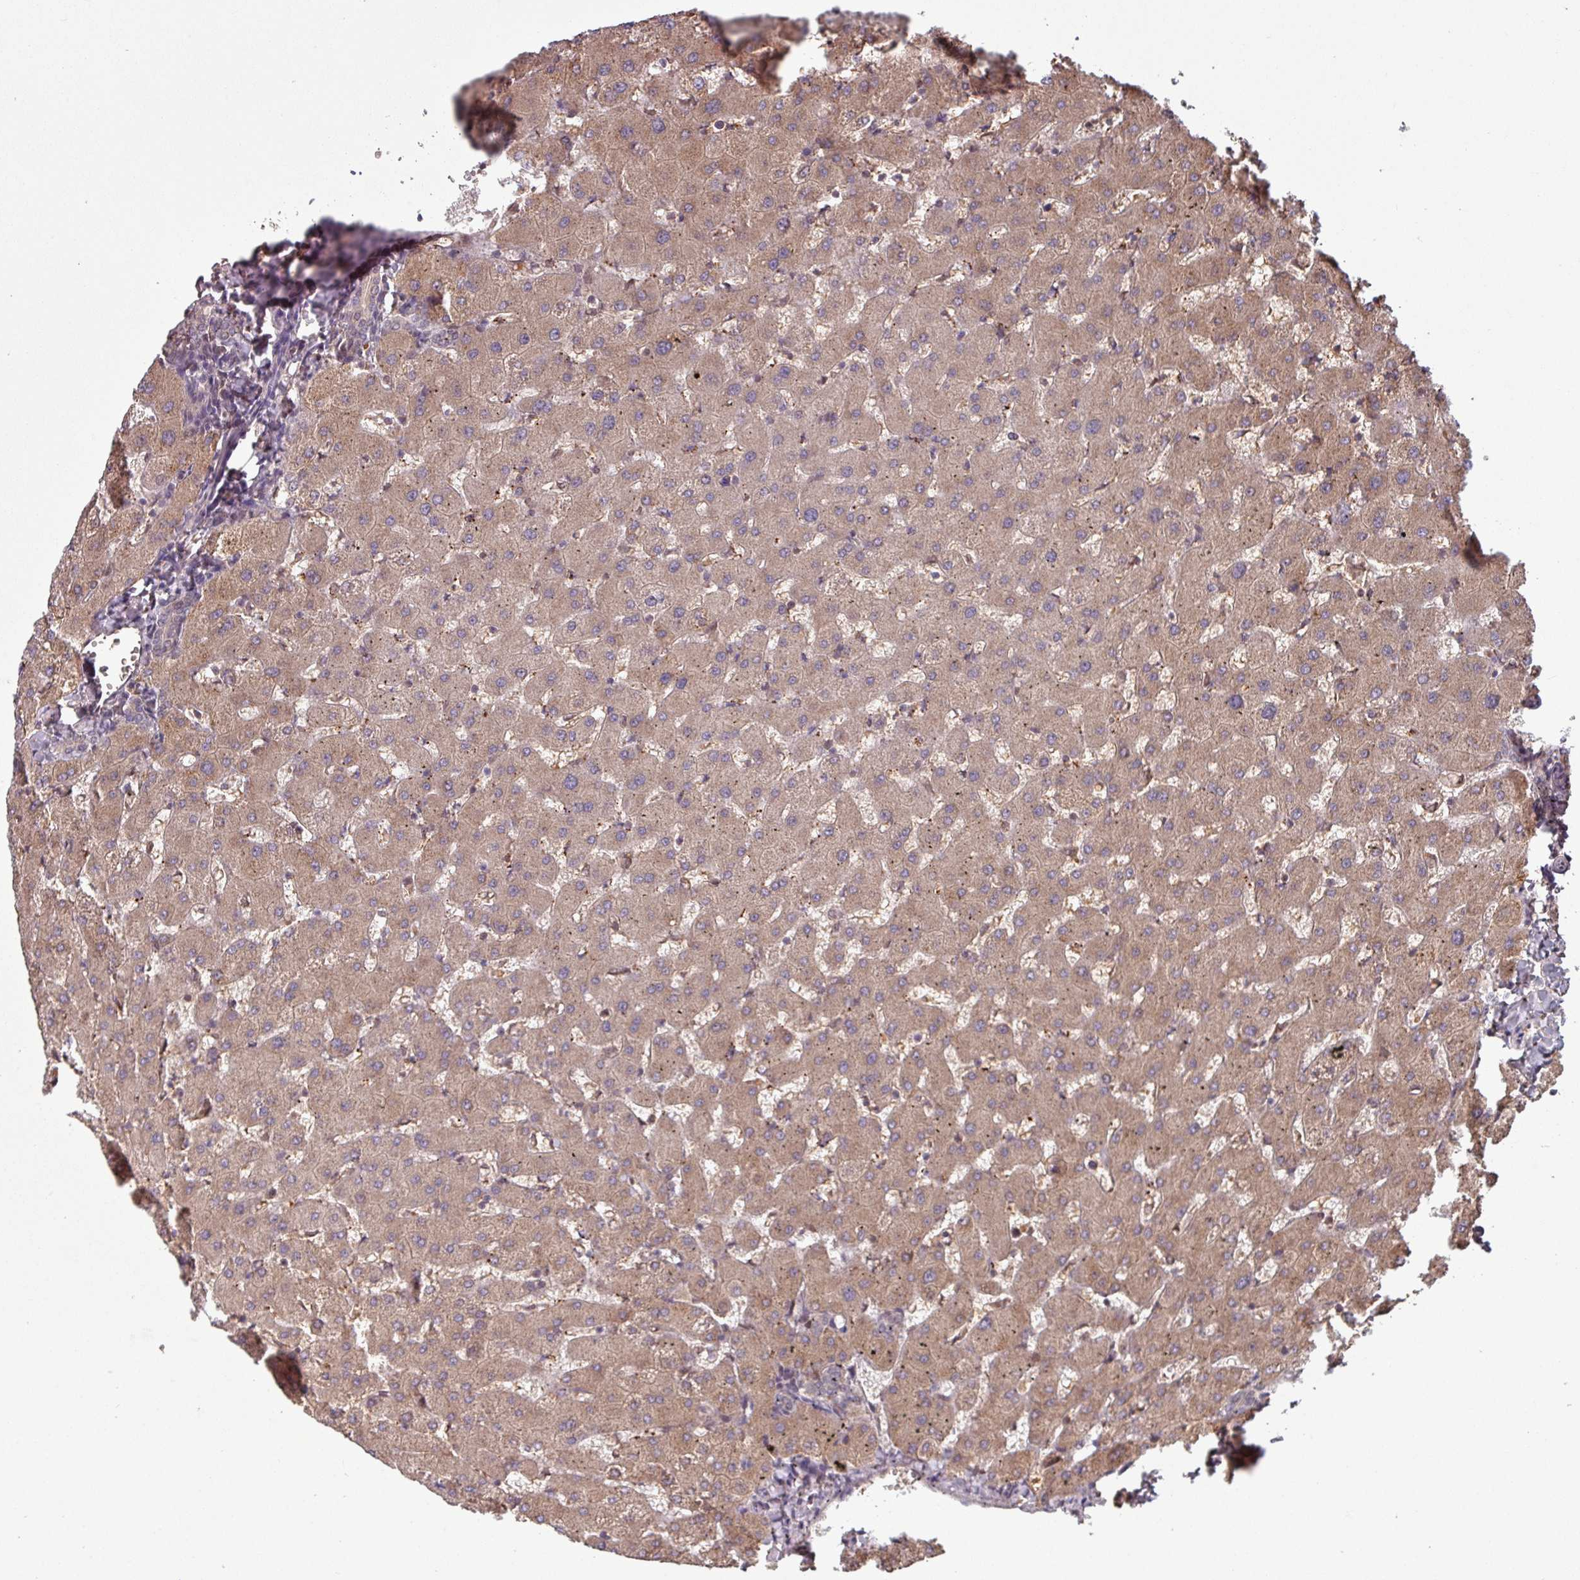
{"staining": {"intensity": "negative", "quantity": "none", "location": "none"}, "tissue": "liver", "cell_type": "Cholangiocytes", "image_type": "normal", "snomed": [{"axis": "morphology", "description": "Normal tissue, NOS"}, {"axis": "topography", "description": "Liver"}], "caption": "Liver stained for a protein using immunohistochemistry shows no staining cholangiocytes.", "gene": "RBM4B", "patient": {"sex": "female", "age": 63}}